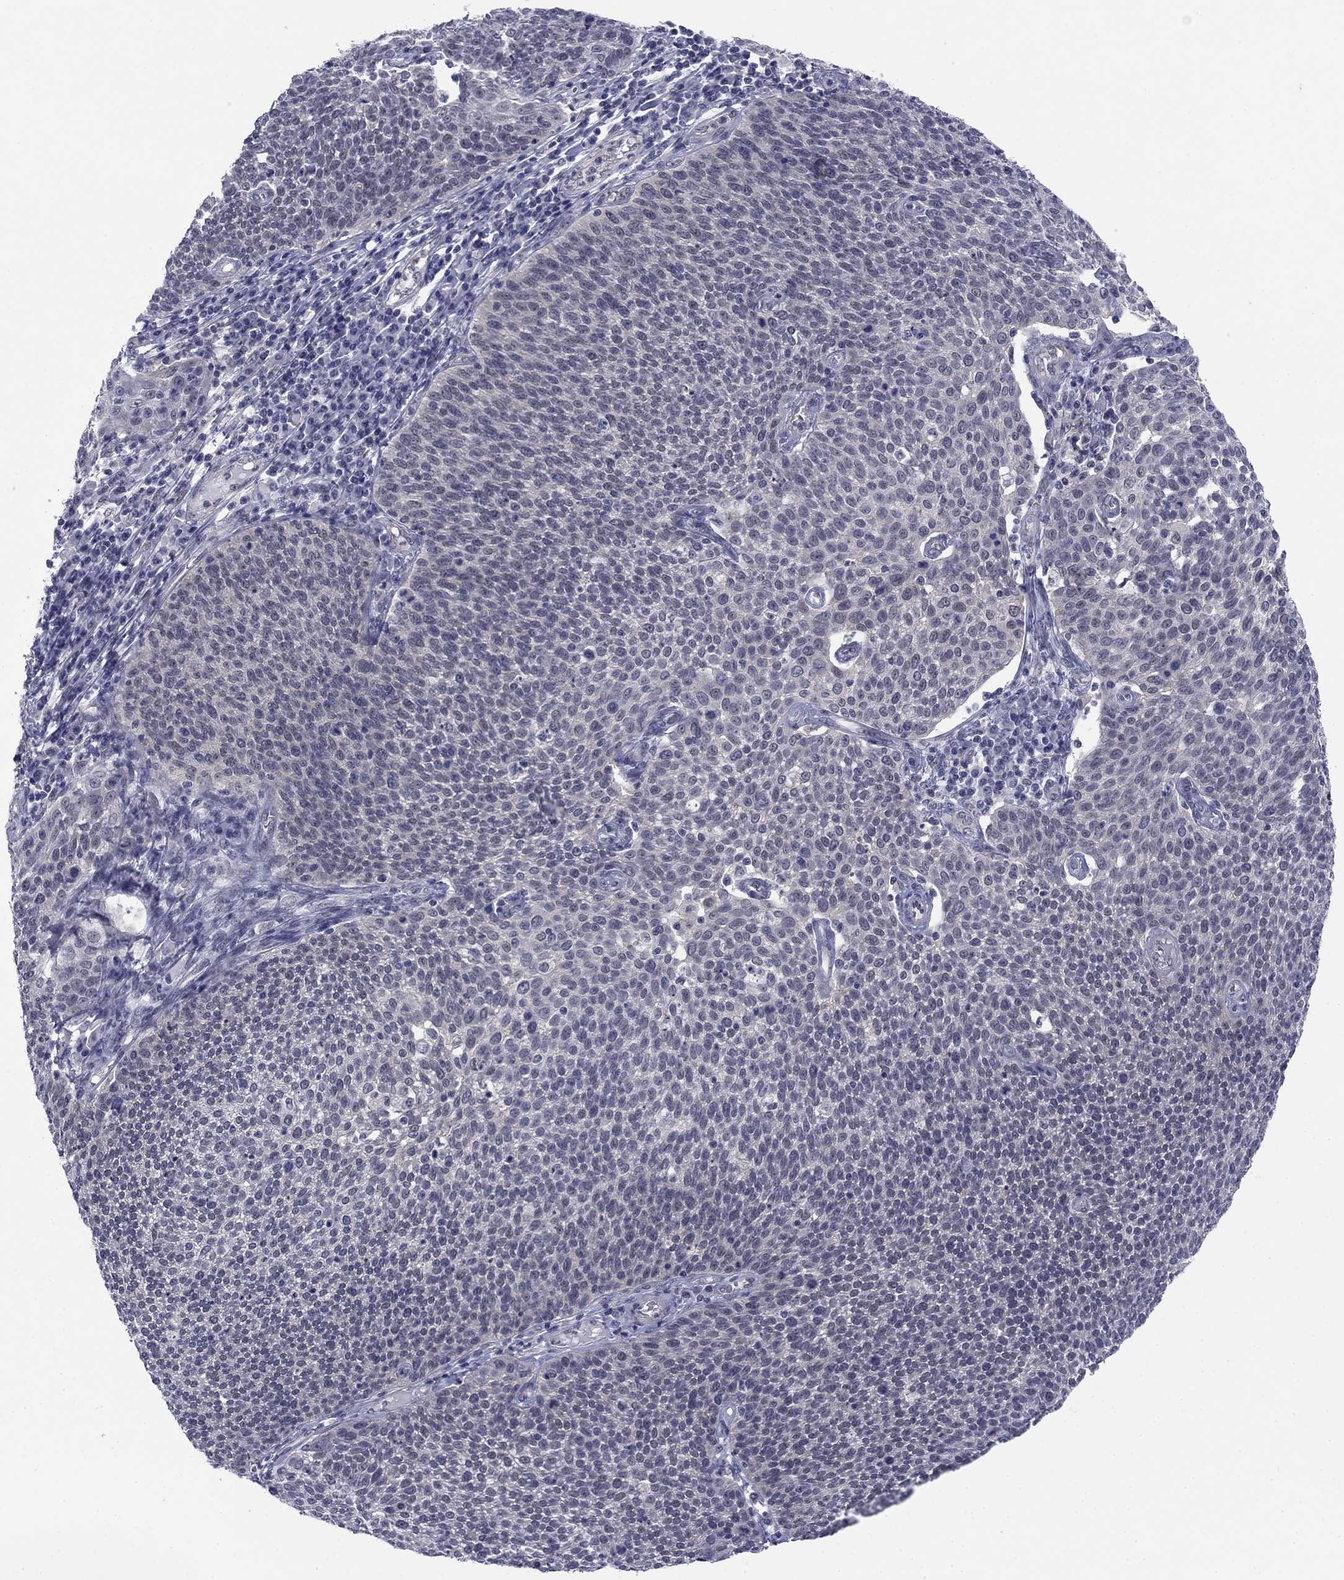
{"staining": {"intensity": "negative", "quantity": "none", "location": "none"}, "tissue": "cervical cancer", "cell_type": "Tumor cells", "image_type": "cancer", "snomed": [{"axis": "morphology", "description": "Squamous cell carcinoma, NOS"}, {"axis": "topography", "description": "Cervix"}], "caption": "A micrograph of human cervical cancer is negative for staining in tumor cells.", "gene": "TIGD4", "patient": {"sex": "female", "age": 34}}